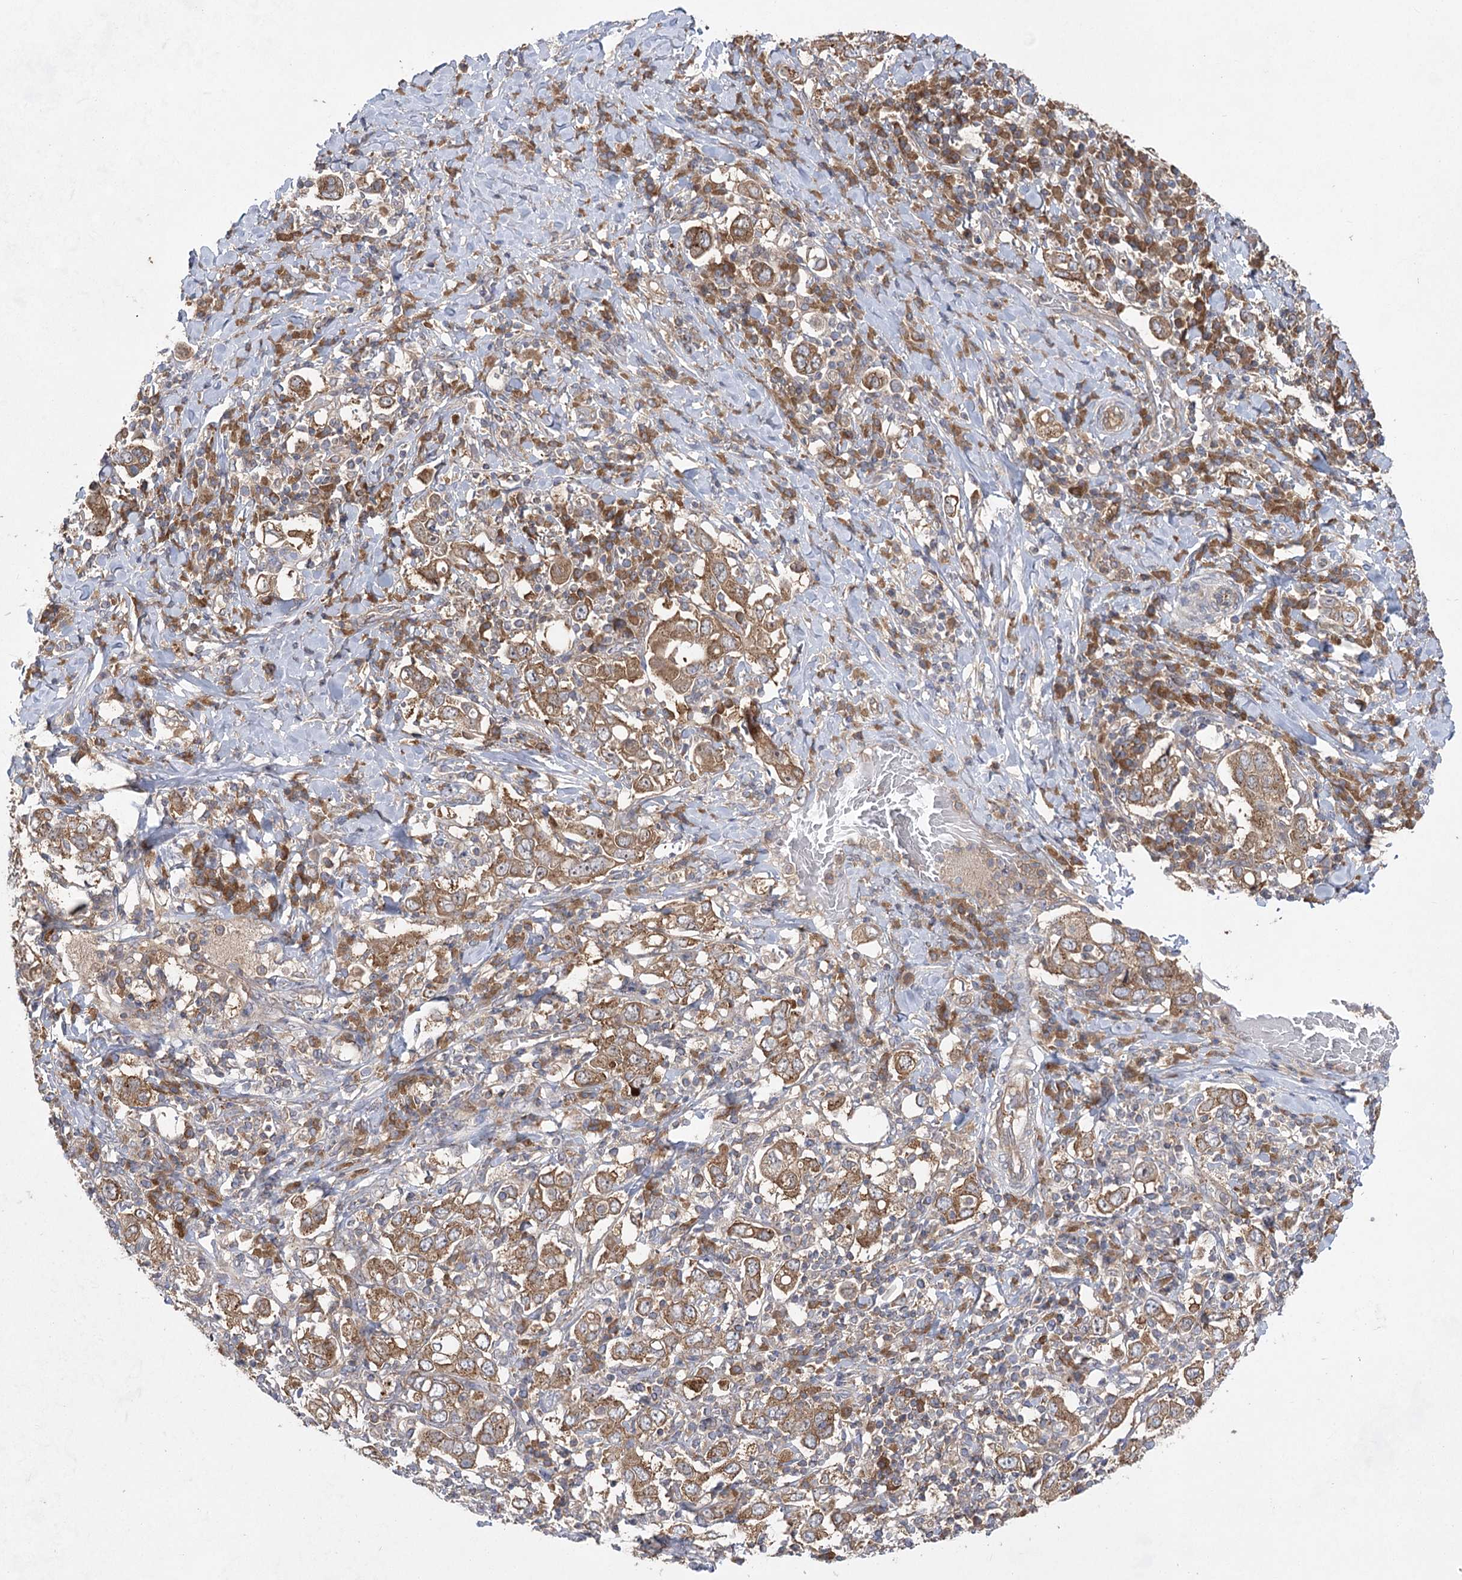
{"staining": {"intensity": "moderate", "quantity": ">75%", "location": "cytoplasmic/membranous"}, "tissue": "stomach cancer", "cell_type": "Tumor cells", "image_type": "cancer", "snomed": [{"axis": "morphology", "description": "Adenocarcinoma, NOS"}, {"axis": "topography", "description": "Stomach, upper"}], "caption": "Immunohistochemistry (IHC) image of adenocarcinoma (stomach) stained for a protein (brown), which reveals medium levels of moderate cytoplasmic/membranous positivity in approximately >75% of tumor cells.", "gene": "EIF3A", "patient": {"sex": "male", "age": 62}}